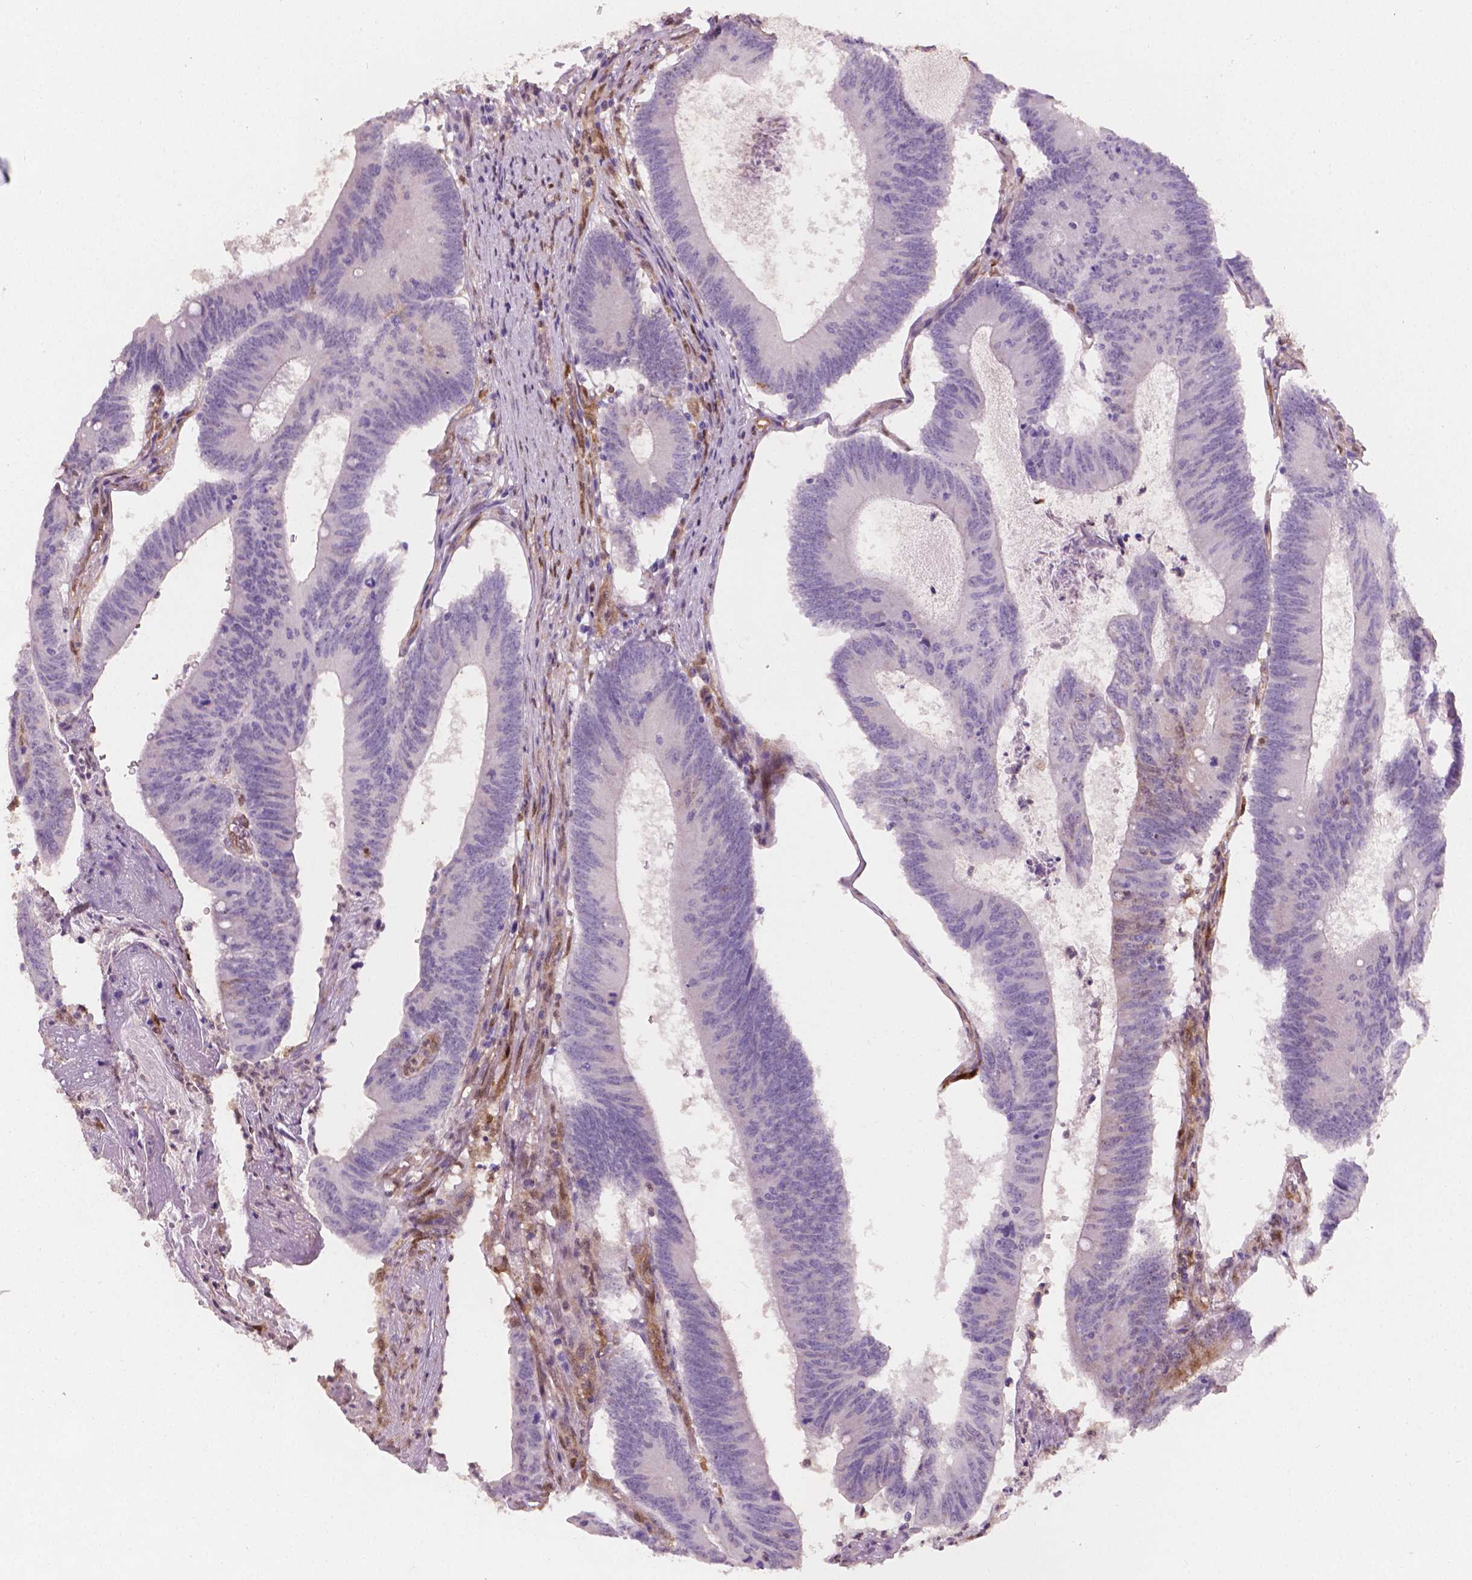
{"staining": {"intensity": "negative", "quantity": "none", "location": "none"}, "tissue": "colorectal cancer", "cell_type": "Tumor cells", "image_type": "cancer", "snomed": [{"axis": "morphology", "description": "Adenocarcinoma, NOS"}, {"axis": "topography", "description": "Colon"}], "caption": "Human colorectal cancer (adenocarcinoma) stained for a protein using immunohistochemistry (IHC) demonstrates no expression in tumor cells.", "gene": "TNFAIP2", "patient": {"sex": "female", "age": 70}}